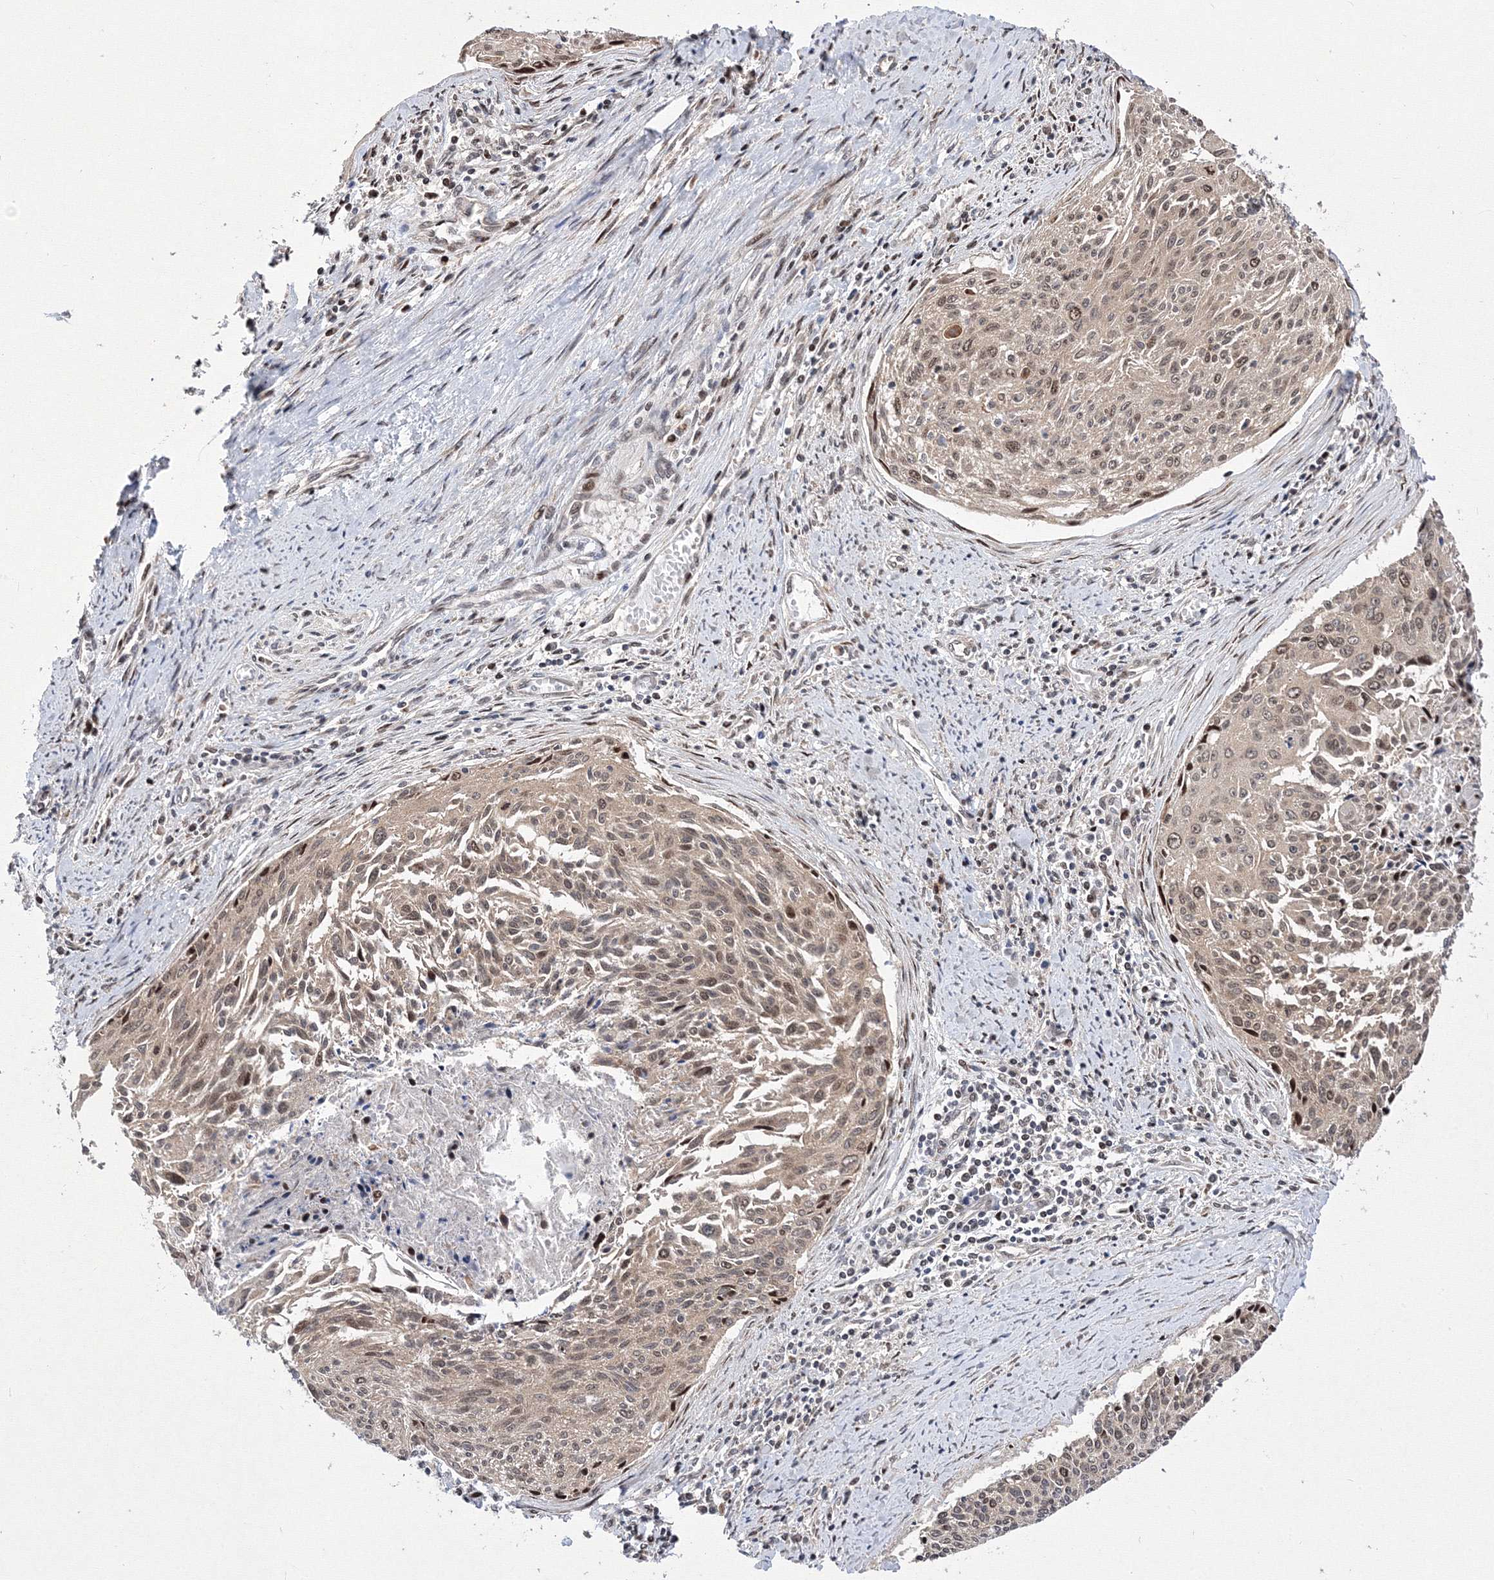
{"staining": {"intensity": "moderate", "quantity": ">75%", "location": "cytoplasmic/membranous,nuclear"}, "tissue": "cervical cancer", "cell_type": "Tumor cells", "image_type": "cancer", "snomed": [{"axis": "morphology", "description": "Squamous cell carcinoma, NOS"}, {"axis": "topography", "description": "Cervix"}], "caption": "Immunohistochemical staining of human squamous cell carcinoma (cervical) displays medium levels of moderate cytoplasmic/membranous and nuclear positivity in approximately >75% of tumor cells.", "gene": "GPN1", "patient": {"sex": "female", "age": 55}}